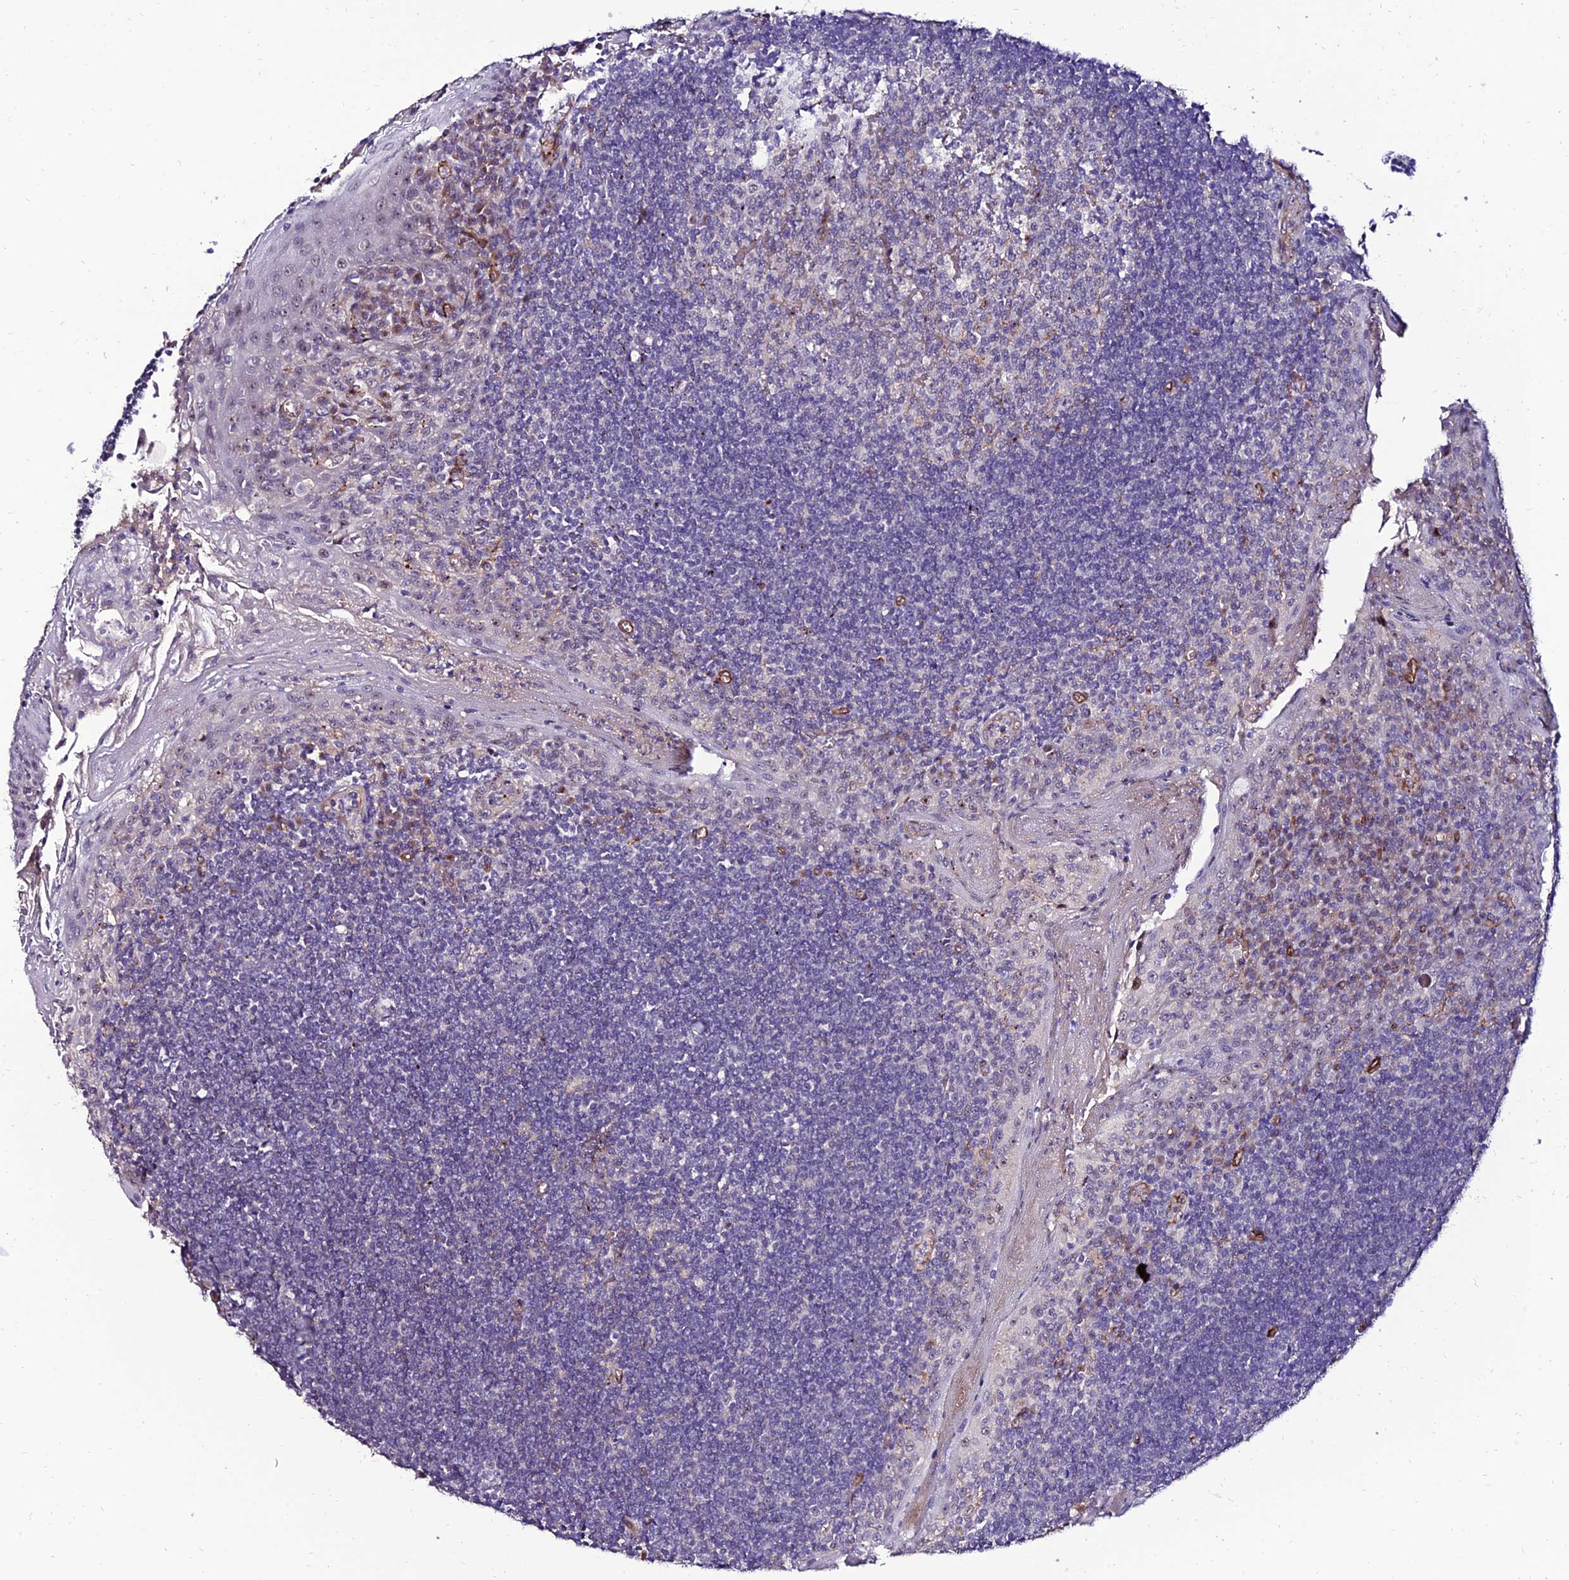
{"staining": {"intensity": "weak", "quantity": "<25%", "location": "cytoplasmic/membranous"}, "tissue": "tonsil", "cell_type": "Germinal center cells", "image_type": "normal", "snomed": [{"axis": "morphology", "description": "Normal tissue, NOS"}, {"axis": "topography", "description": "Tonsil"}], "caption": "Germinal center cells are negative for protein expression in benign human tonsil. The staining was performed using DAB (3,3'-diaminobenzidine) to visualize the protein expression in brown, while the nuclei were stained in blue with hematoxylin (Magnification: 20x).", "gene": "ALDH3B2", "patient": {"sex": "male", "age": 27}}